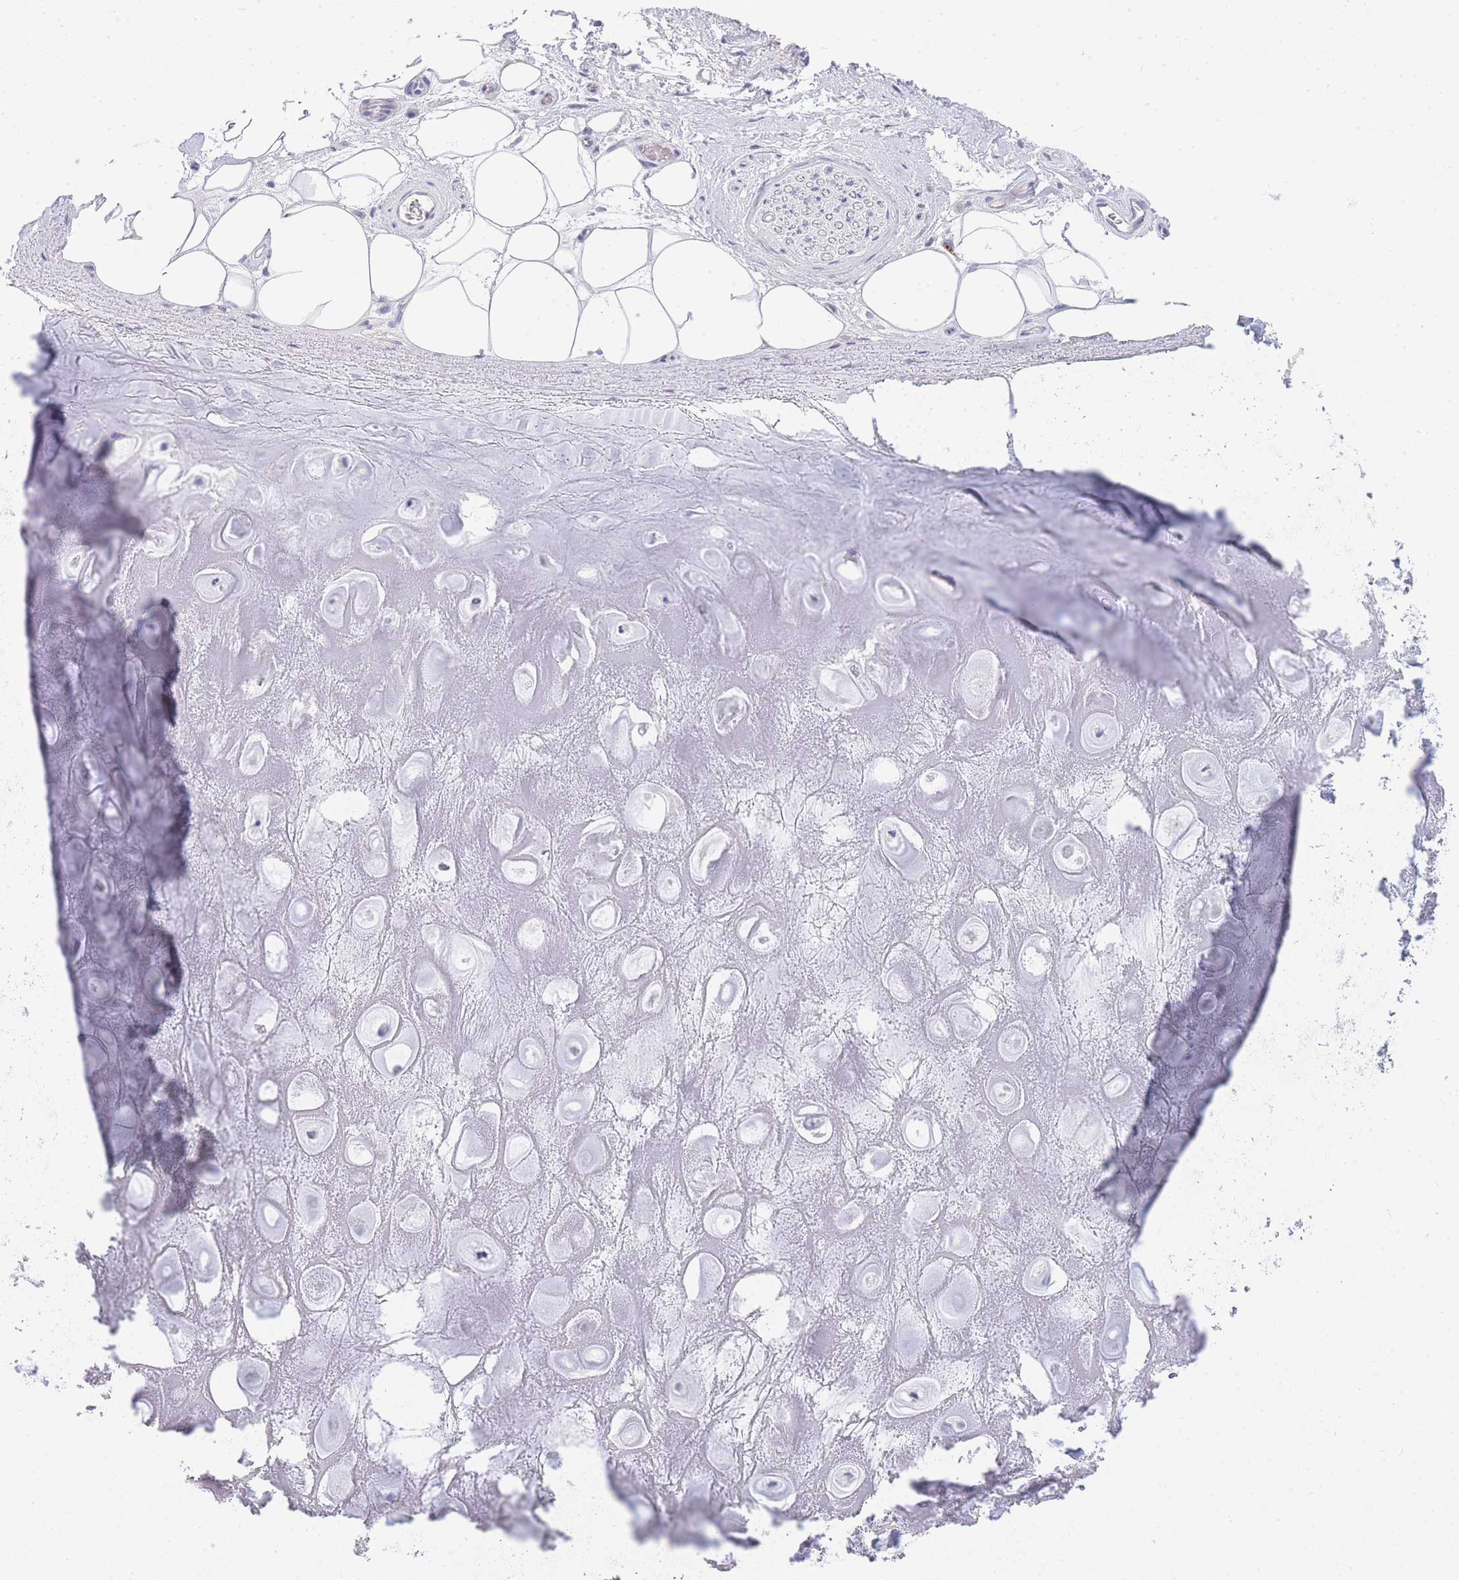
{"staining": {"intensity": "negative", "quantity": "none", "location": "none"}, "tissue": "adipose tissue", "cell_type": "Adipocytes", "image_type": "normal", "snomed": [{"axis": "morphology", "description": "Normal tissue, NOS"}, {"axis": "topography", "description": "Cartilage tissue"}], "caption": "An image of adipose tissue stained for a protein shows no brown staining in adipocytes. (DAB (3,3'-diaminobenzidine) immunohistochemistry visualized using brightfield microscopy, high magnification).", "gene": "RHO", "patient": {"sex": "male", "age": 81}}